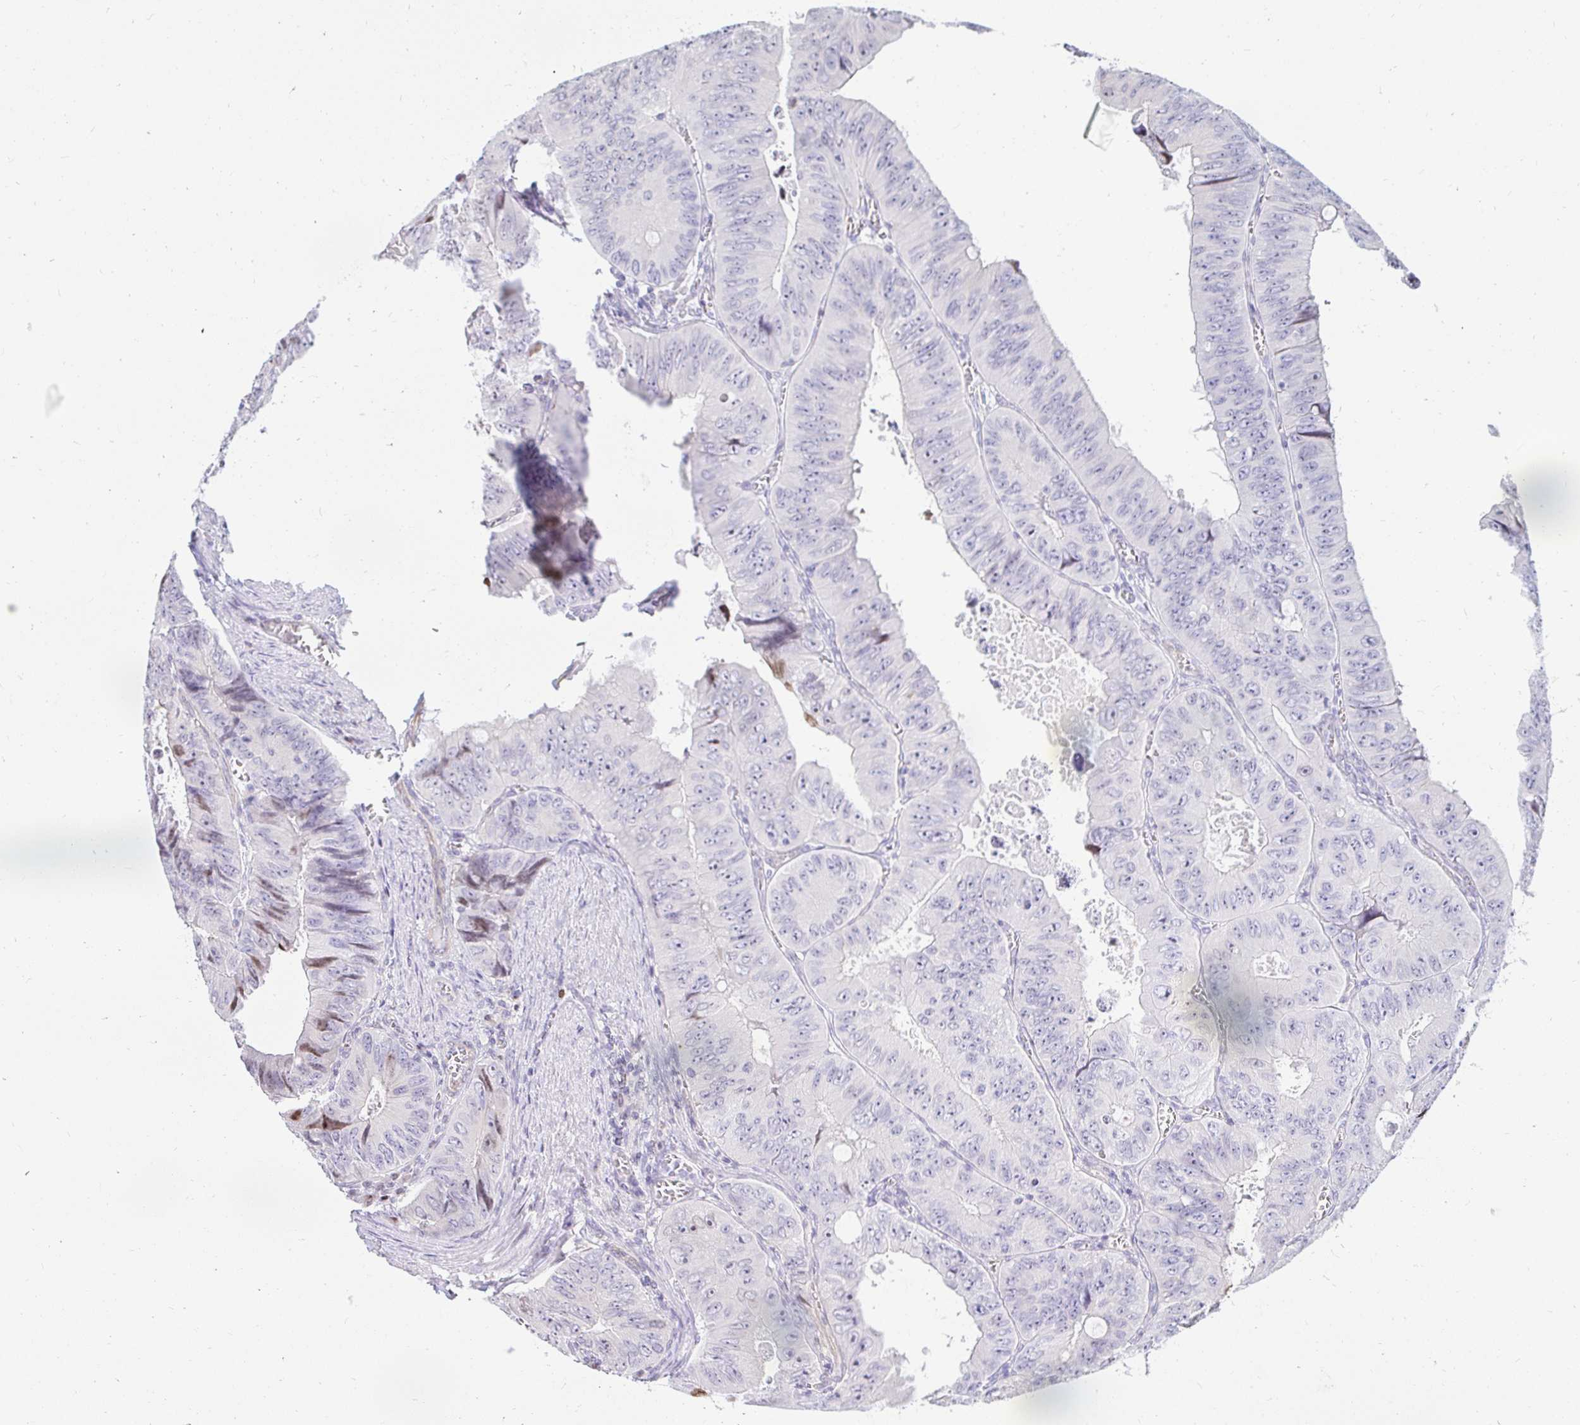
{"staining": {"intensity": "negative", "quantity": "none", "location": "none"}, "tissue": "colorectal cancer", "cell_type": "Tumor cells", "image_type": "cancer", "snomed": [{"axis": "morphology", "description": "Adenocarcinoma, NOS"}, {"axis": "topography", "description": "Colon"}], "caption": "IHC of human colorectal adenocarcinoma demonstrates no positivity in tumor cells.", "gene": "CAPSL", "patient": {"sex": "female", "age": 84}}